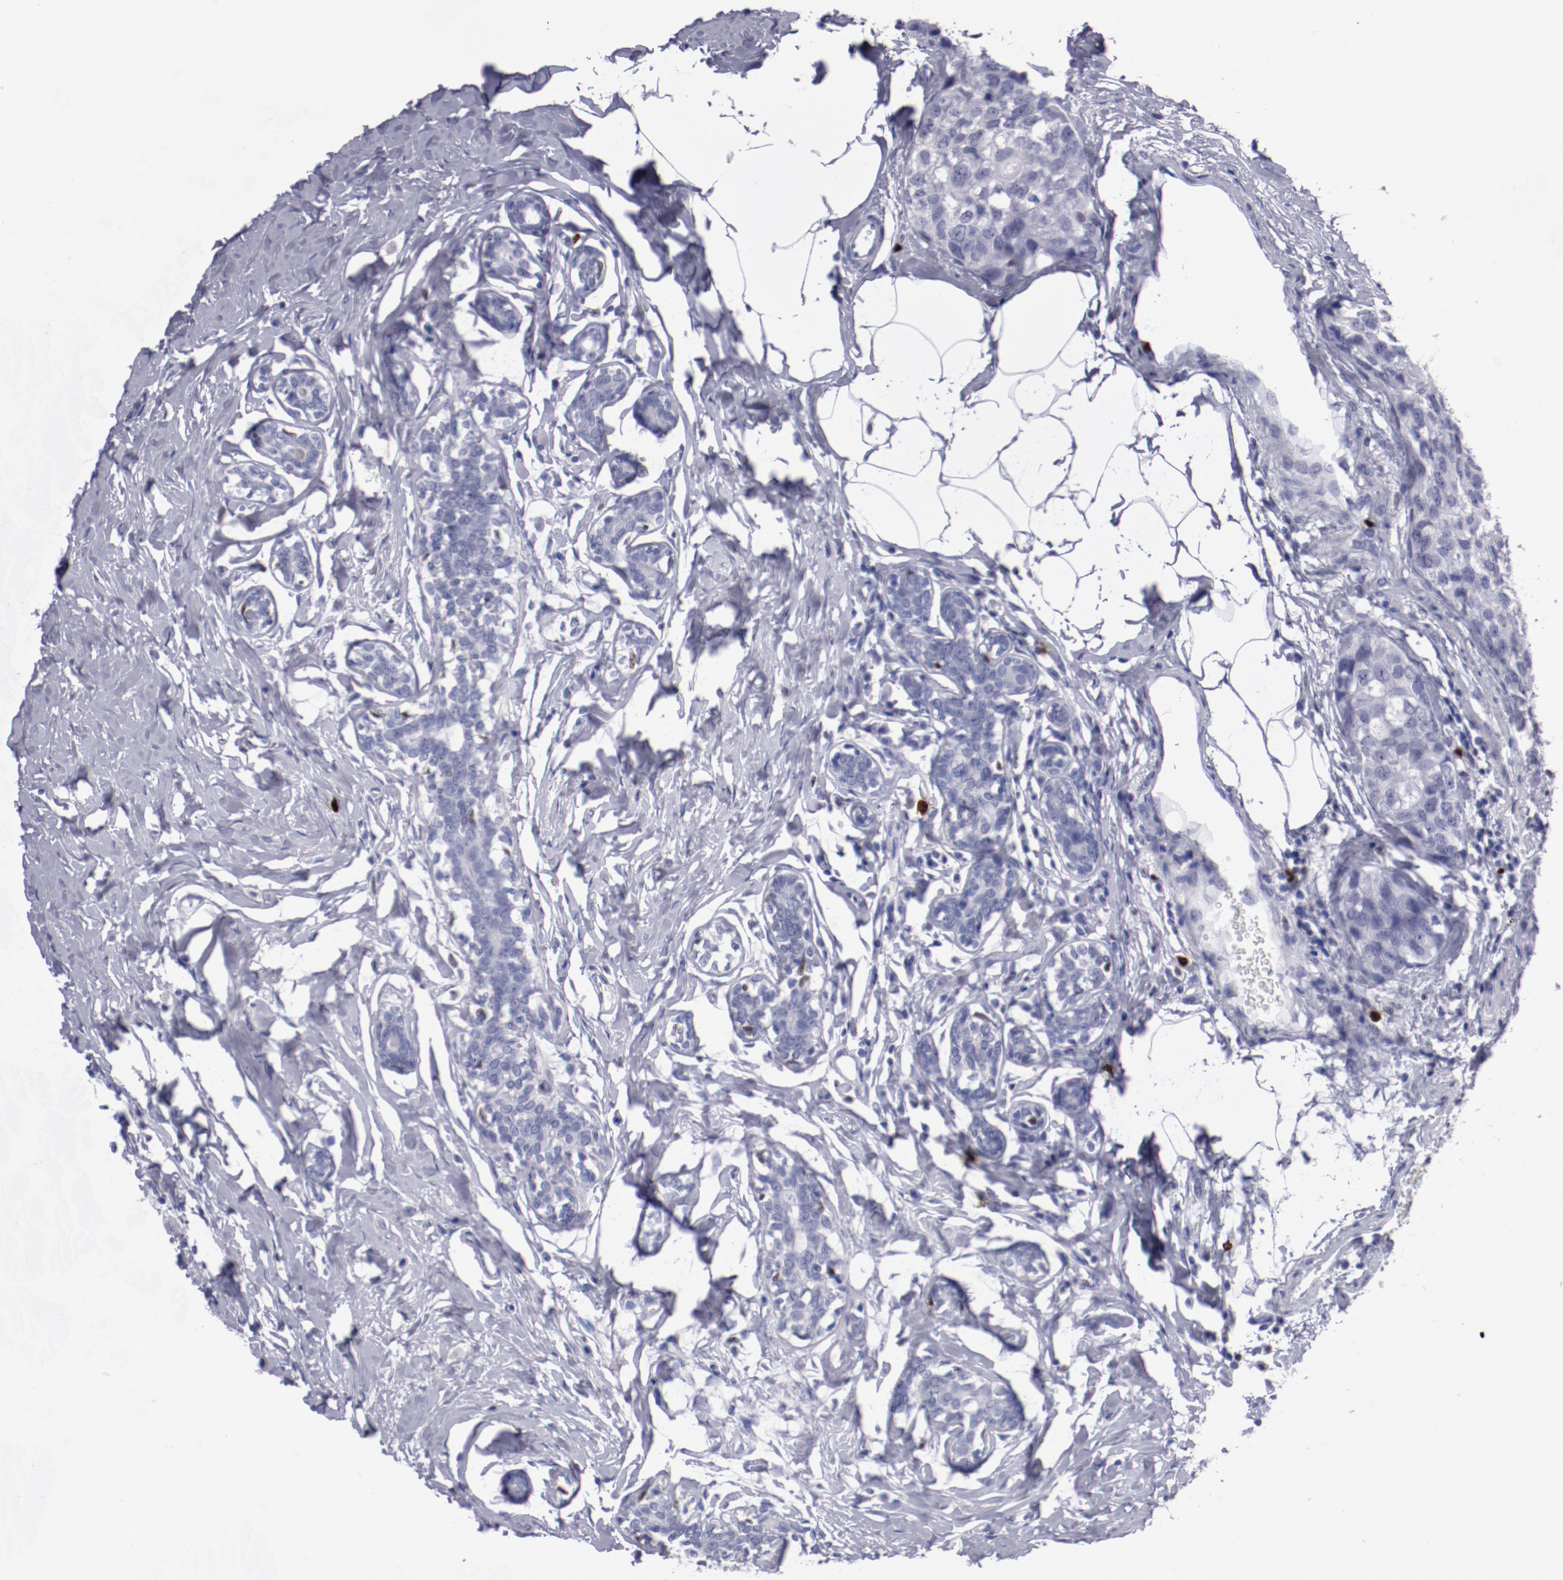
{"staining": {"intensity": "negative", "quantity": "none", "location": "none"}, "tissue": "breast cancer", "cell_type": "Tumor cells", "image_type": "cancer", "snomed": [{"axis": "morphology", "description": "Normal tissue, NOS"}, {"axis": "morphology", "description": "Duct carcinoma"}, {"axis": "topography", "description": "Breast"}], "caption": "DAB (3,3'-diaminobenzidine) immunohistochemical staining of breast infiltrating ductal carcinoma displays no significant staining in tumor cells.", "gene": "IRF8", "patient": {"sex": "female", "age": 50}}